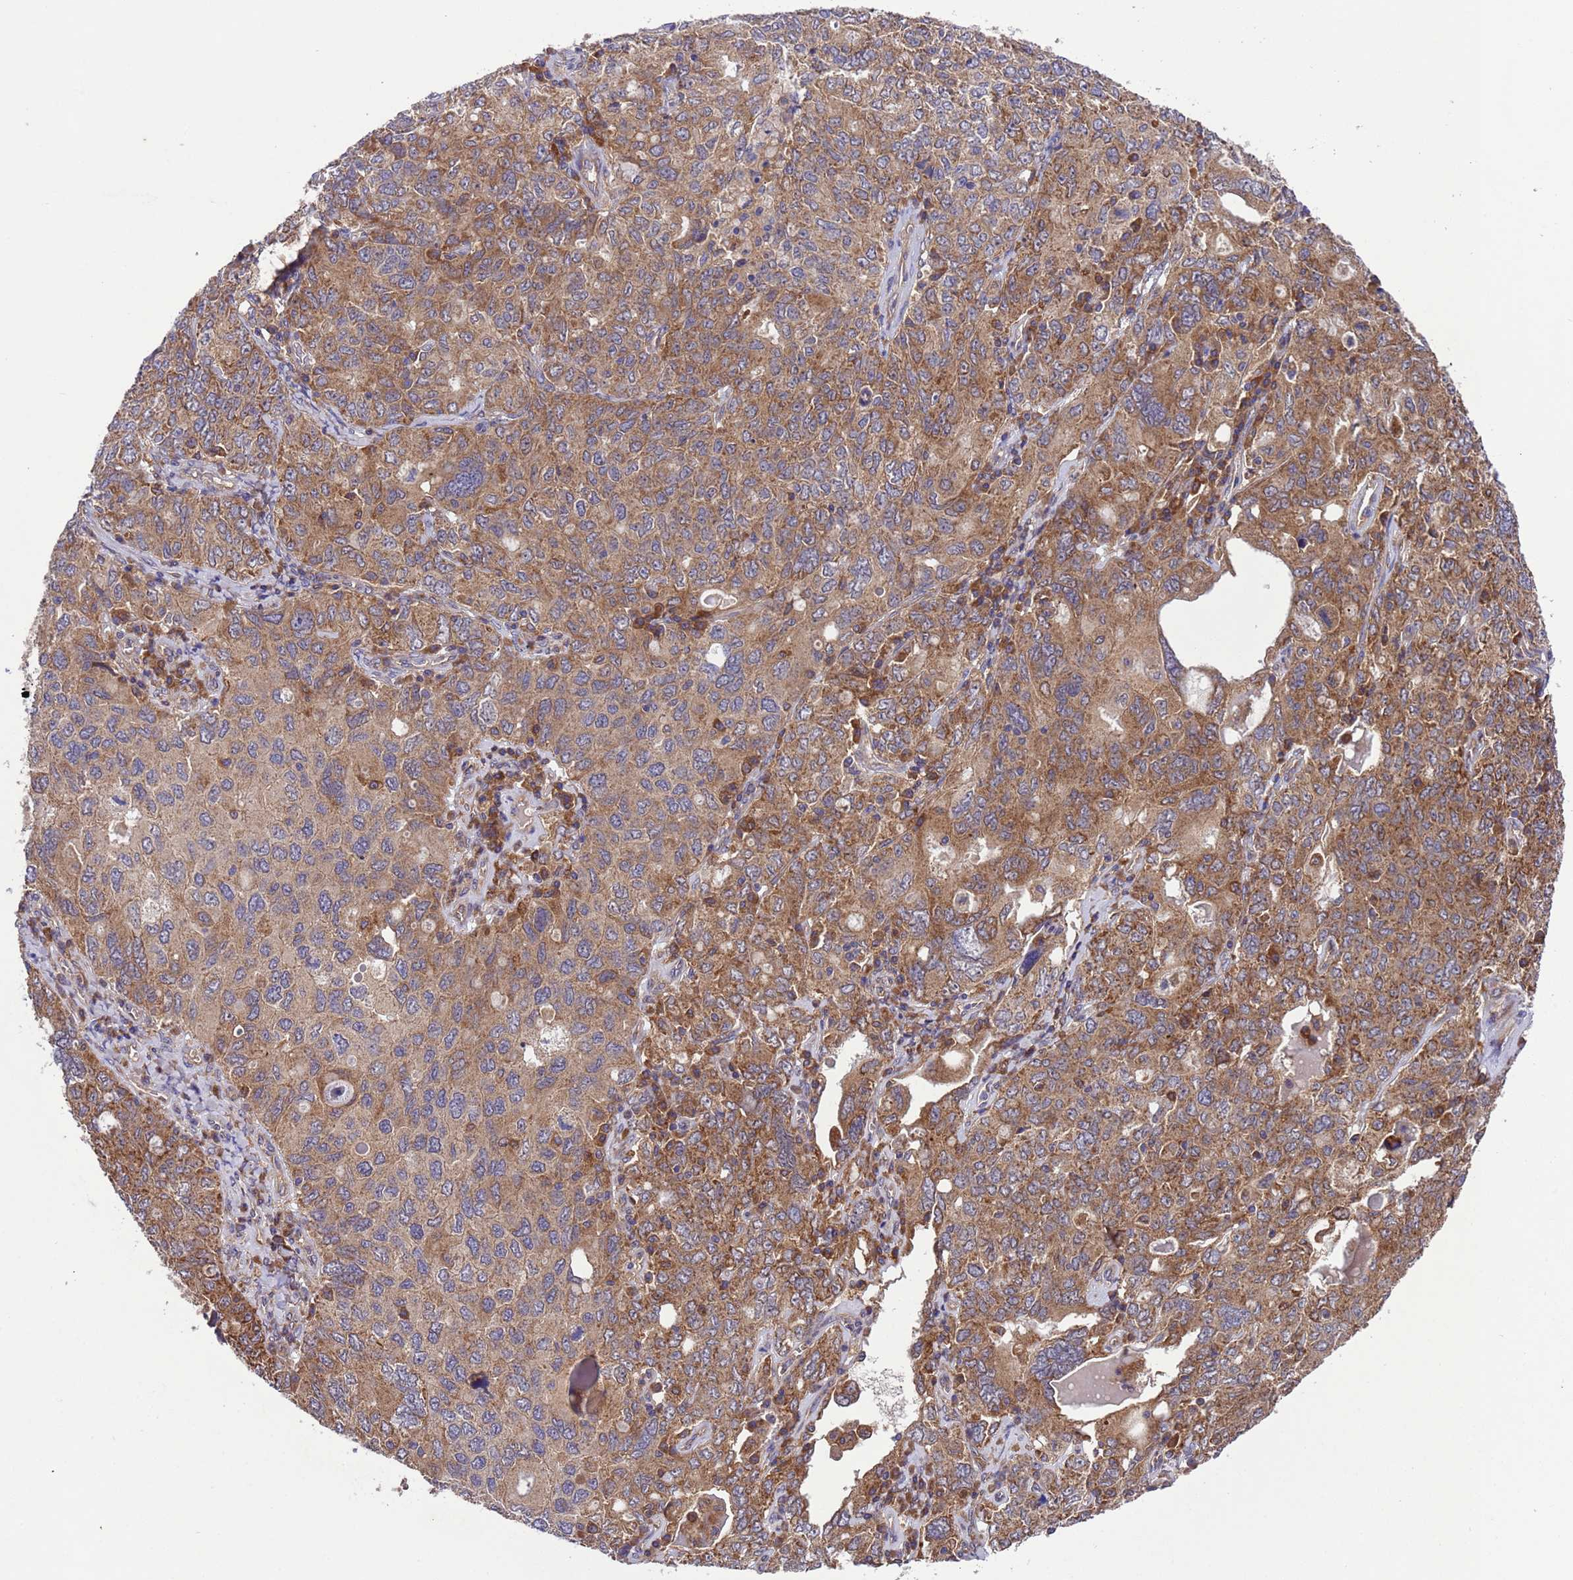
{"staining": {"intensity": "moderate", "quantity": ">75%", "location": "cytoplasmic/membranous"}, "tissue": "ovarian cancer", "cell_type": "Tumor cells", "image_type": "cancer", "snomed": [{"axis": "morphology", "description": "Carcinoma, endometroid"}, {"axis": "topography", "description": "Ovary"}], "caption": "High-power microscopy captured an immunohistochemistry image of endometroid carcinoma (ovarian), revealing moderate cytoplasmic/membranous staining in about >75% of tumor cells. (DAB = brown stain, brightfield microscopy at high magnification).", "gene": "ARHGAP12", "patient": {"sex": "female", "age": 62}}